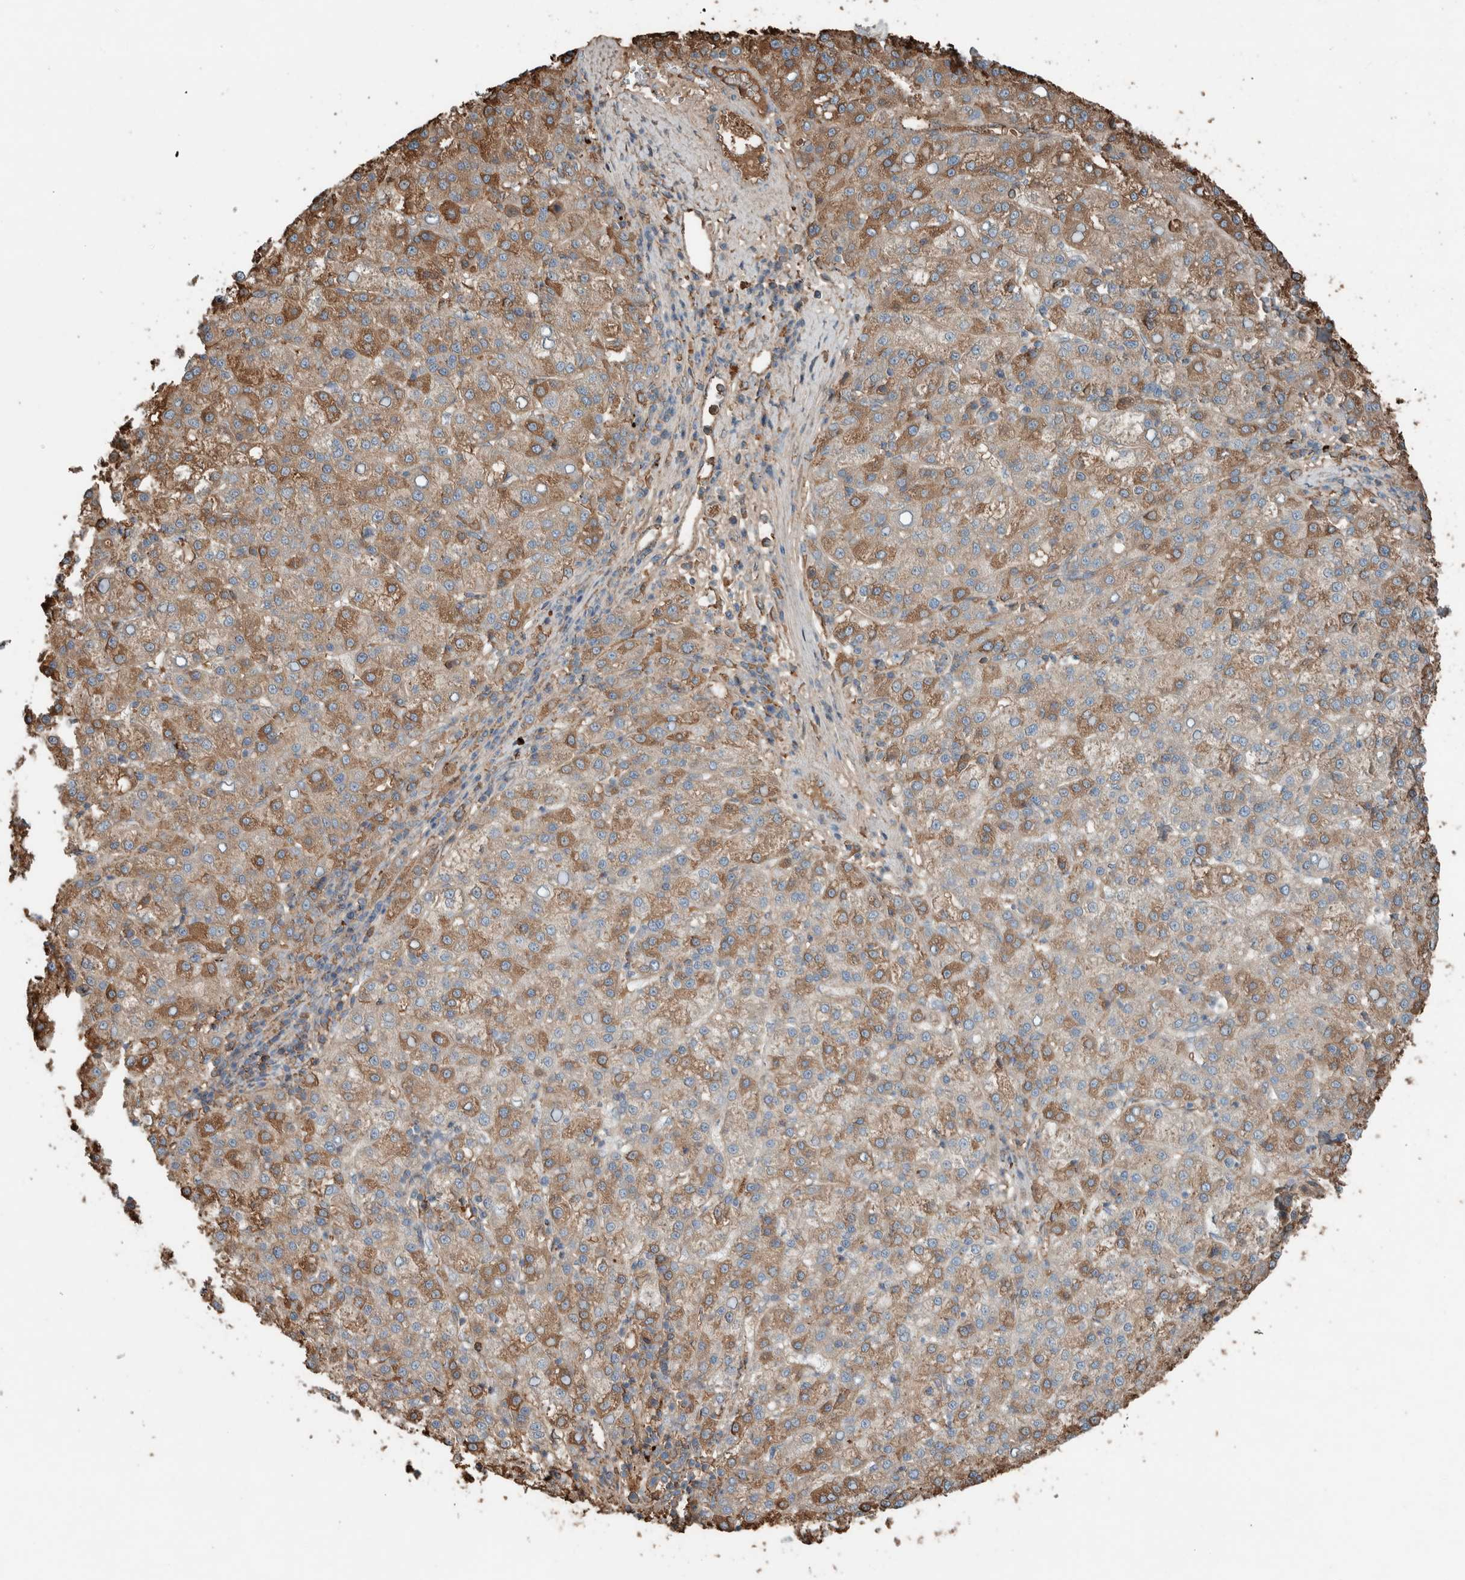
{"staining": {"intensity": "moderate", "quantity": "25%-75%", "location": "cytoplasmic/membranous"}, "tissue": "liver cancer", "cell_type": "Tumor cells", "image_type": "cancer", "snomed": [{"axis": "morphology", "description": "Carcinoma, Hepatocellular, NOS"}, {"axis": "topography", "description": "Liver"}], "caption": "IHC histopathology image of neoplastic tissue: liver cancer (hepatocellular carcinoma) stained using immunohistochemistry exhibits medium levels of moderate protein expression localized specifically in the cytoplasmic/membranous of tumor cells, appearing as a cytoplasmic/membranous brown color.", "gene": "USP34", "patient": {"sex": "female", "age": 58}}